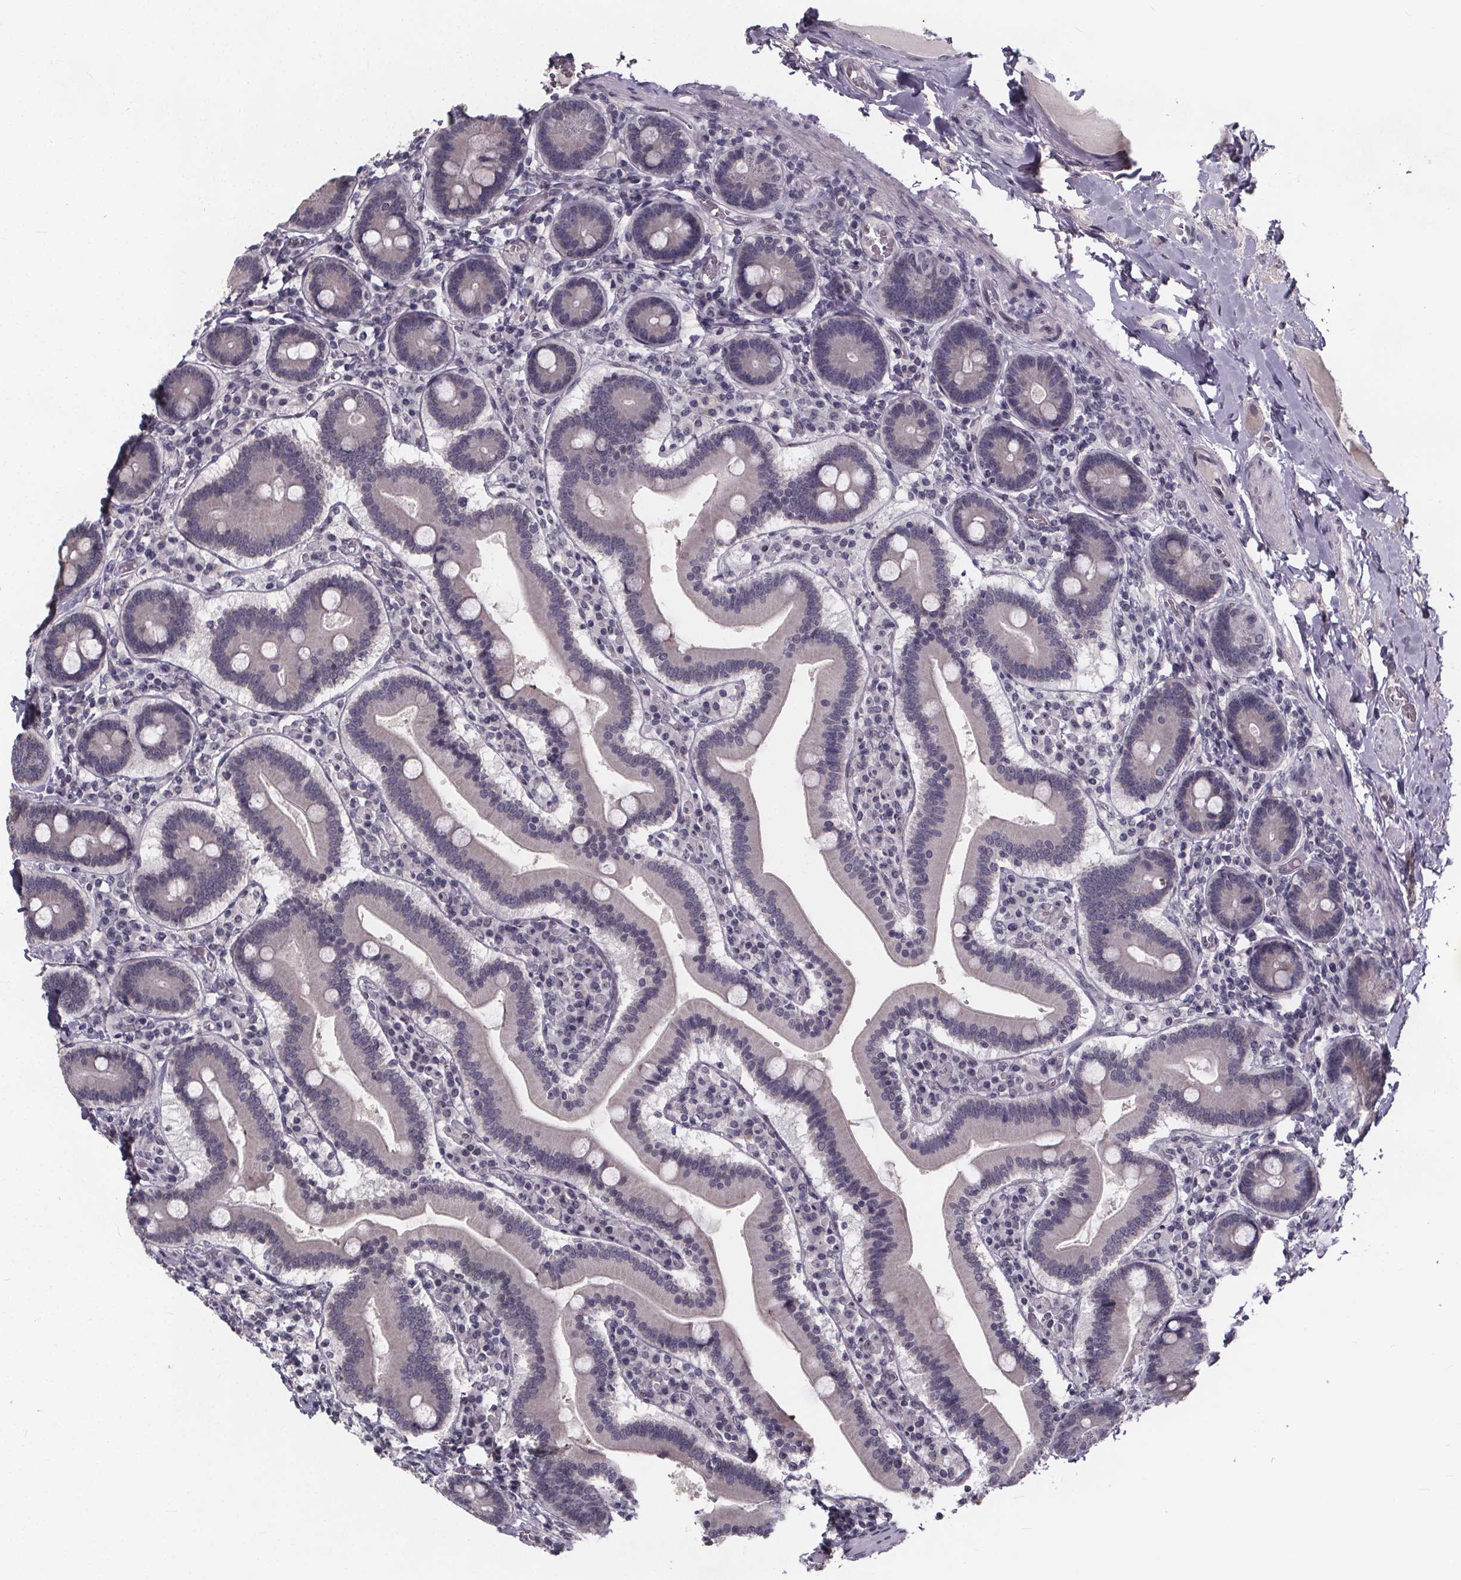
{"staining": {"intensity": "negative", "quantity": "none", "location": "none"}, "tissue": "duodenum", "cell_type": "Glandular cells", "image_type": "normal", "snomed": [{"axis": "morphology", "description": "Normal tissue, NOS"}, {"axis": "topography", "description": "Duodenum"}], "caption": "Histopathology image shows no protein expression in glandular cells of unremarkable duodenum.", "gene": "FAM181B", "patient": {"sex": "female", "age": 62}}